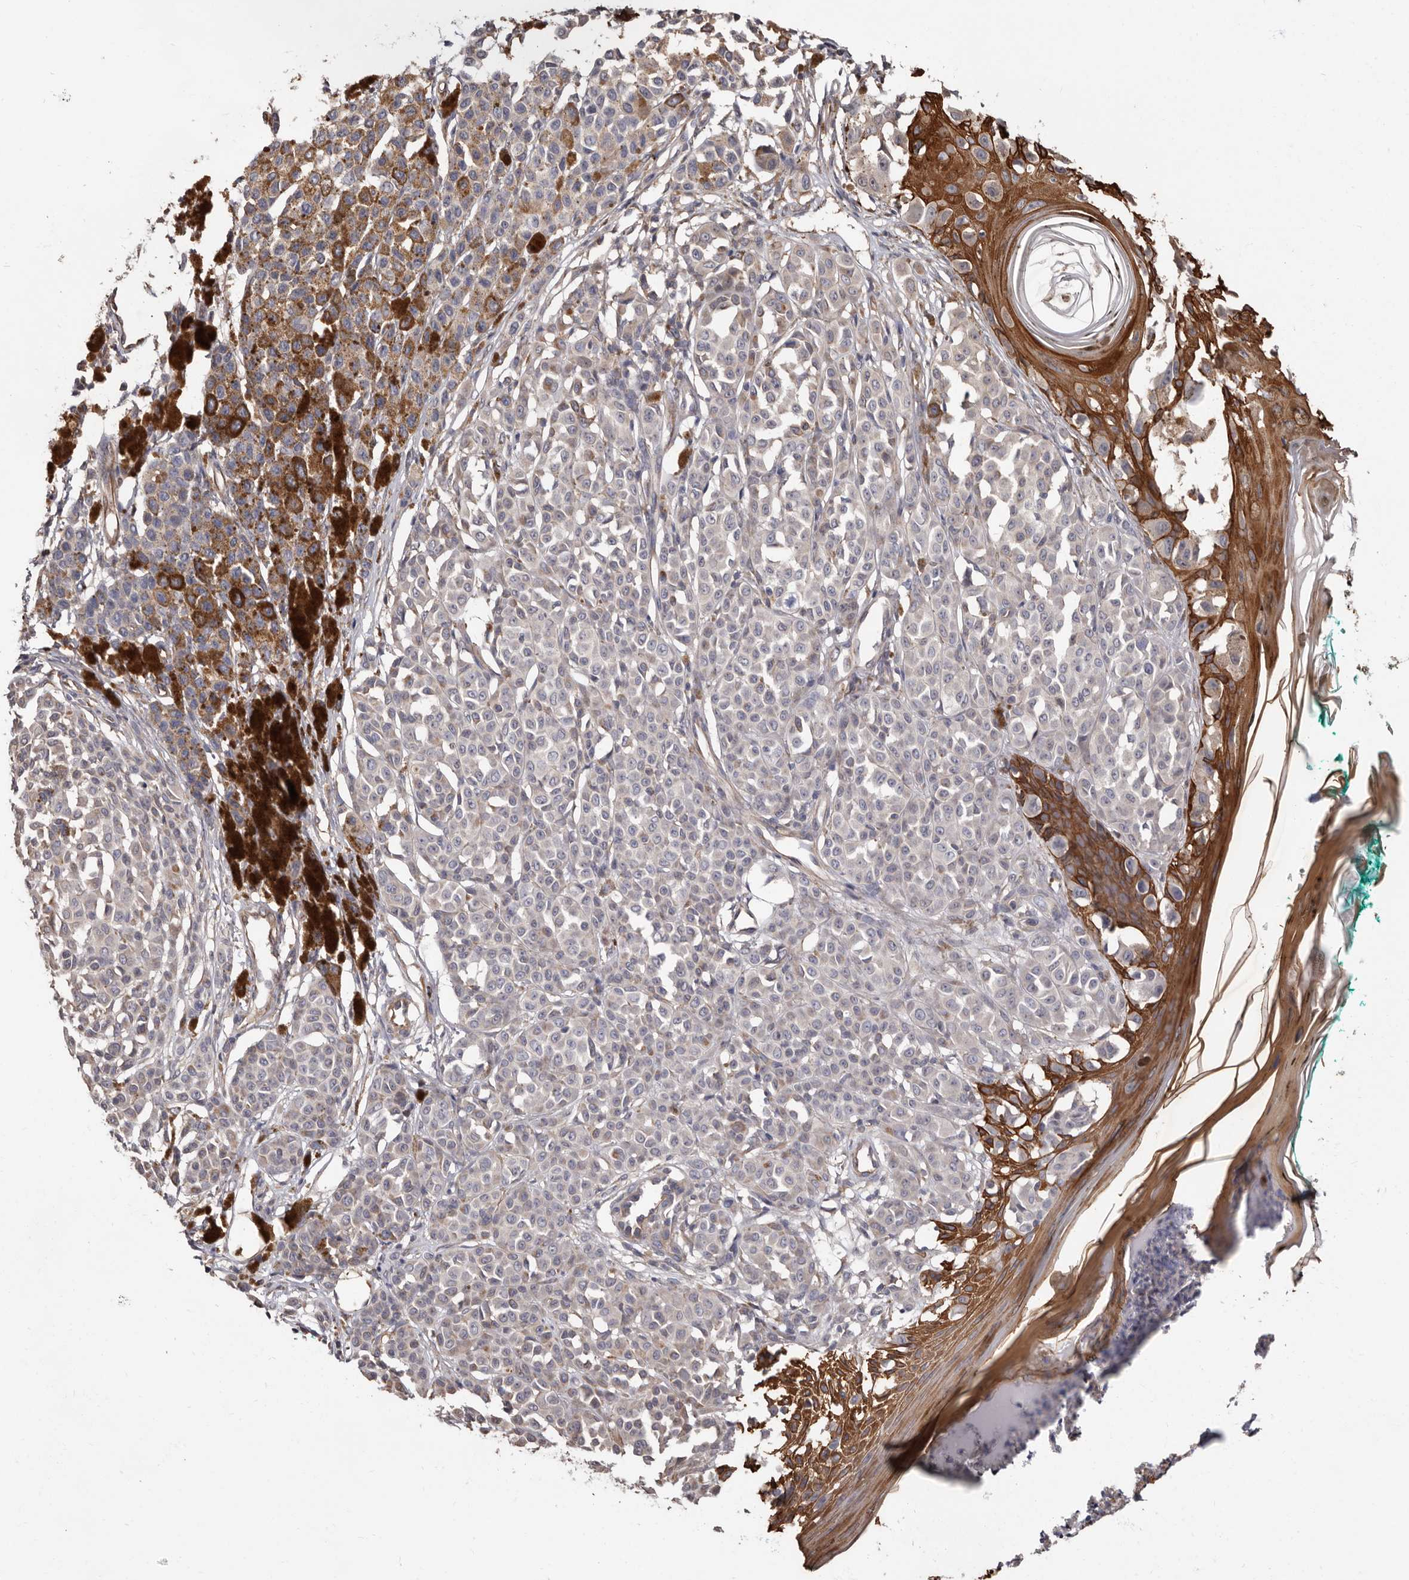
{"staining": {"intensity": "weak", "quantity": "25%-75%", "location": "cytoplasmic/membranous"}, "tissue": "melanoma", "cell_type": "Tumor cells", "image_type": "cancer", "snomed": [{"axis": "morphology", "description": "Malignant melanoma, NOS"}, {"axis": "topography", "description": "Skin of leg"}], "caption": "Immunohistochemical staining of human malignant melanoma exhibits weak cytoplasmic/membranous protein expression in approximately 25%-75% of tumor cells.", "gene": "MRPL18", "patient": {"sex": "female", "age": 72}}